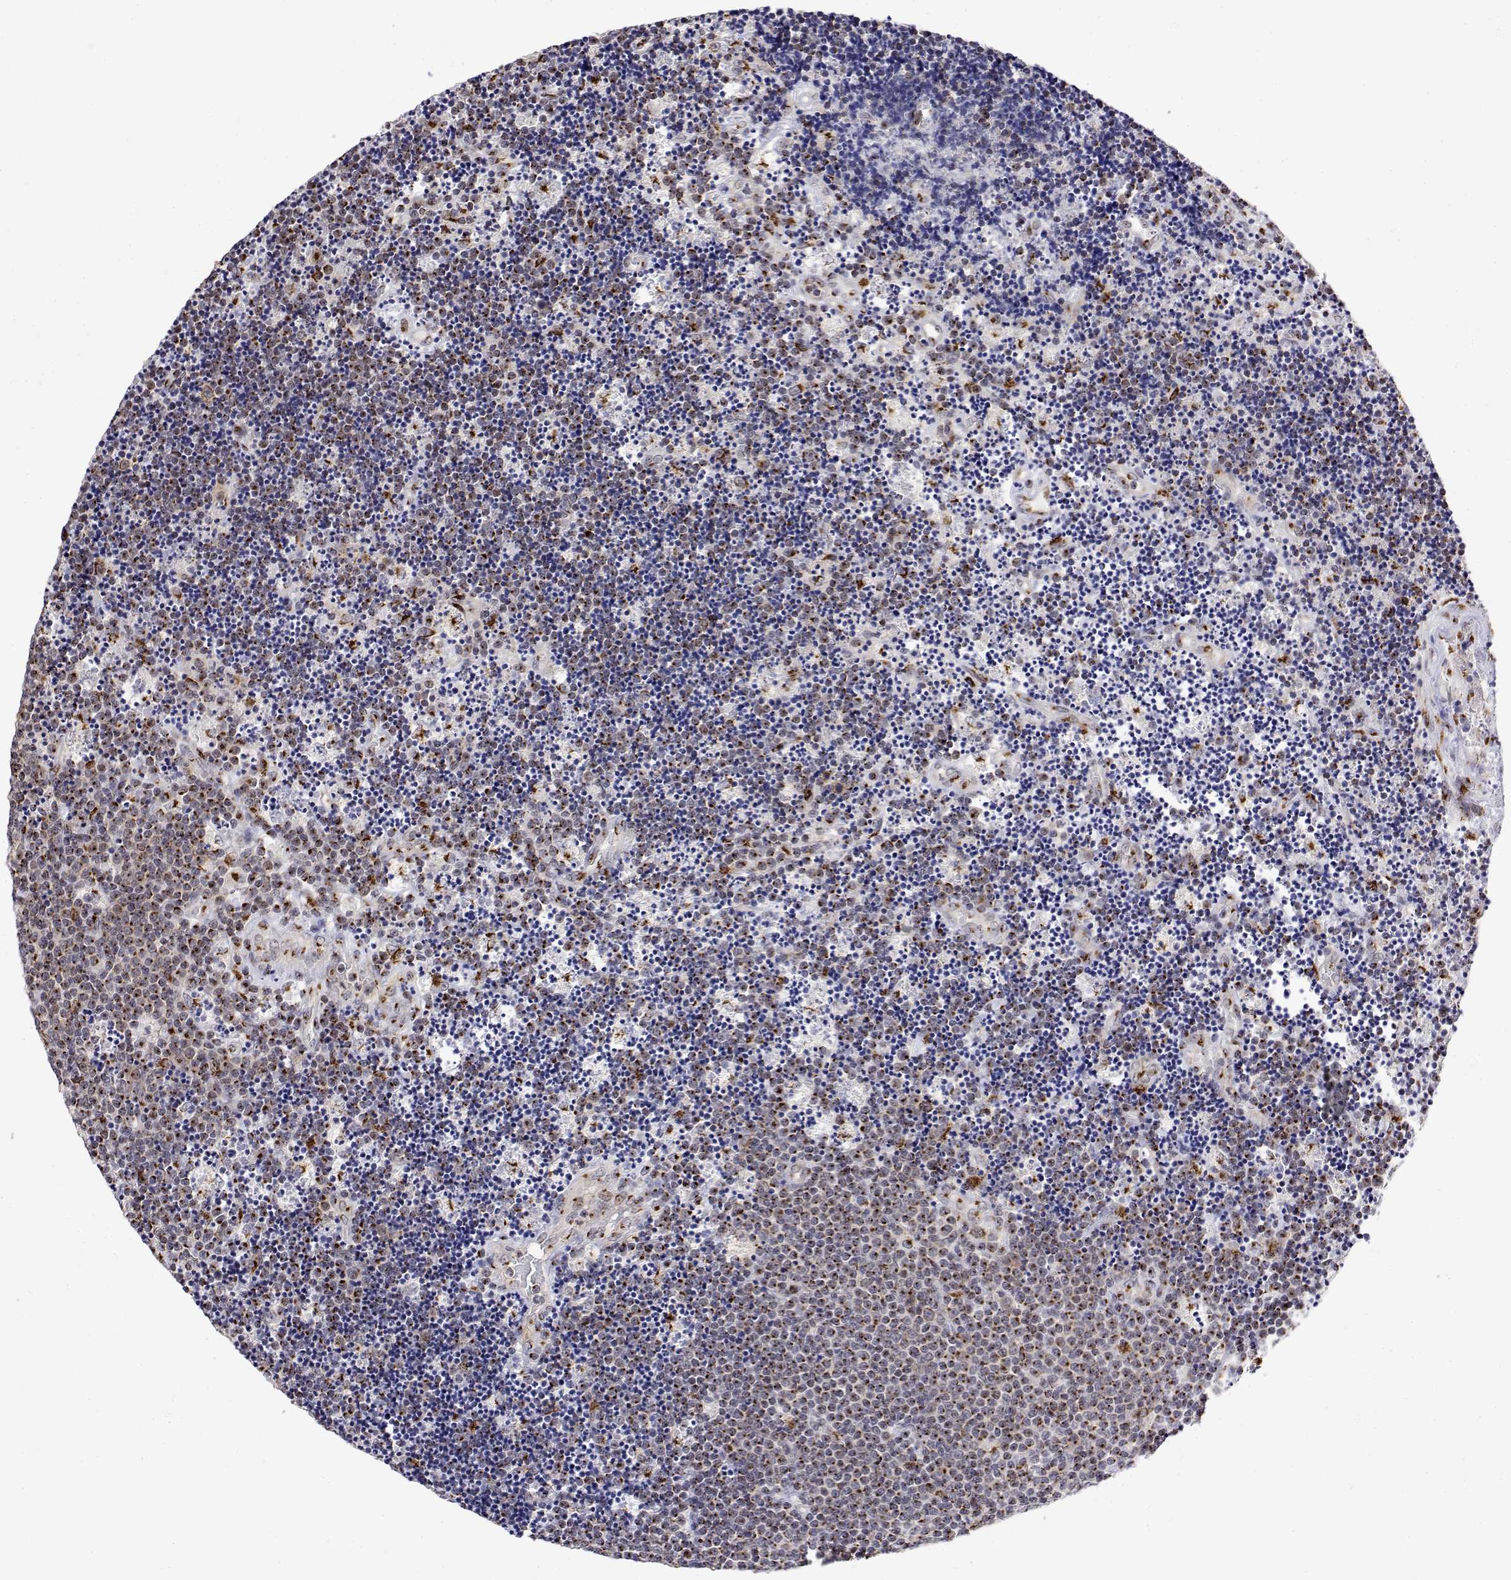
{"staining": {"intensity": "moderate", "quantity": "25%-75%", "location": "cytoplasmic/membranous"}, "tissue": "lymphoma", "cell_type": "Tumor cells", "image_type": "cancer", "snomed": [{"axis": "morphology", "description": "Malignant lymphoma, non-Hodgkin's type, Low grade"}, {"axis": "topography", "description": "Brain"}], "caption": "Immunohistochemistry histopathology image of neoplastic tissue: lymphoma stained using immunohistochemistry (IHC) reveals medium levels of moderate protein expression localized specifically in the cytoplasmic/membranous of tumor cells, appearing as a cytoplasmic/membranous brown color.", "gene": "YIPF3", "patient": {"sex": "female", "age": 66}}